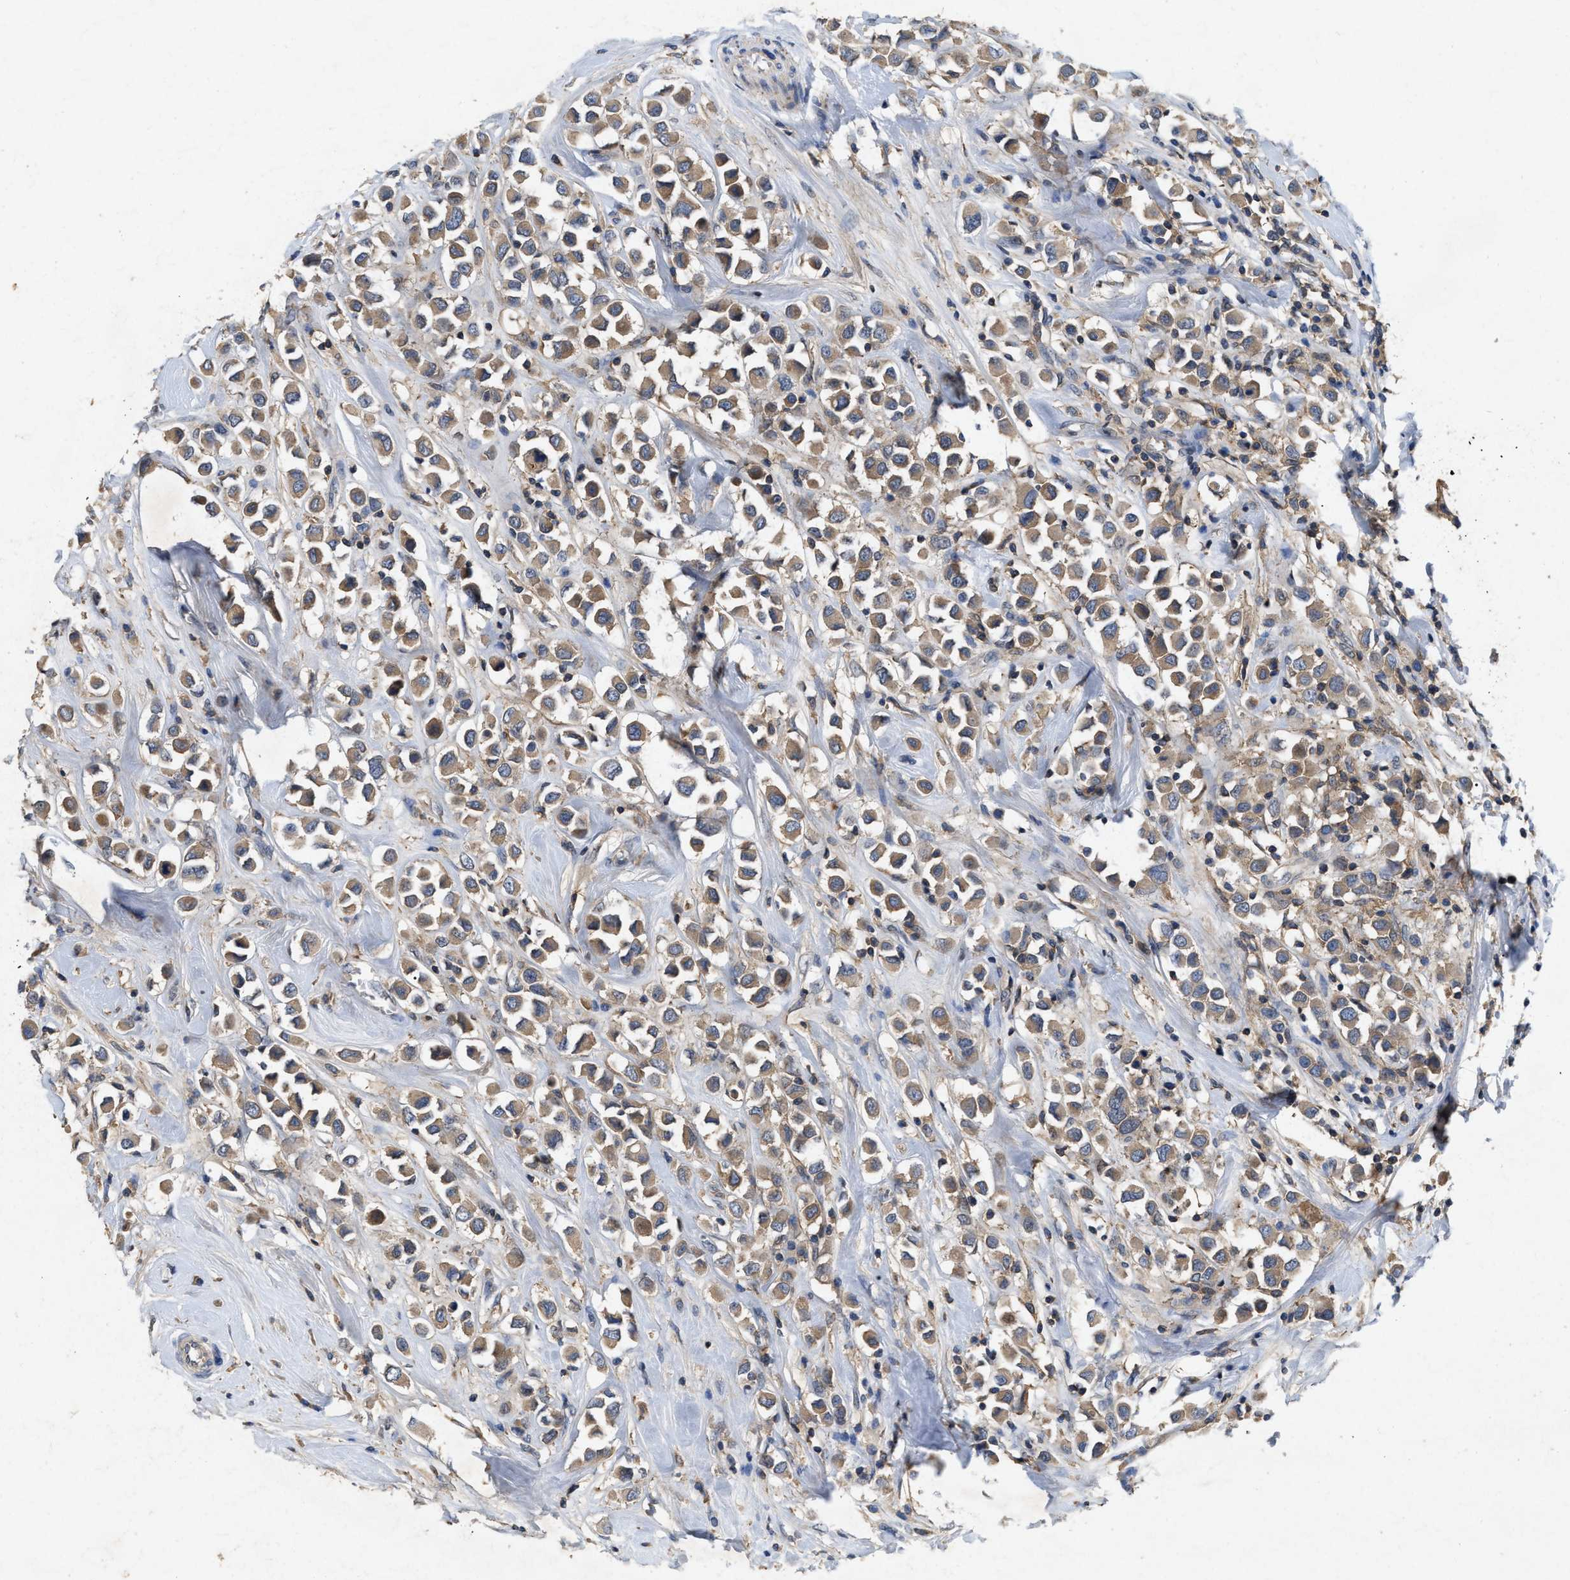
{"staining": {"intensity": "moderate", "quantity": ">75%", "location": "cytoplasmic/membranous"}, "tissue": "breast cancer", "cell_type": "Tumor cells", "image_type": "cancer", "snomed": [{"axis": "morphology", "description": "Duct carcinoma"}, {"axis": "topography", "description": "Breast"}], "caption": "Moderate cytoplasmic/membranous expression is identified in approximately >75% of tumor cells in intraductal carcinoma (breast).", "gene": "LPAR2", "patient": {"sex": "female", "age": 61}}